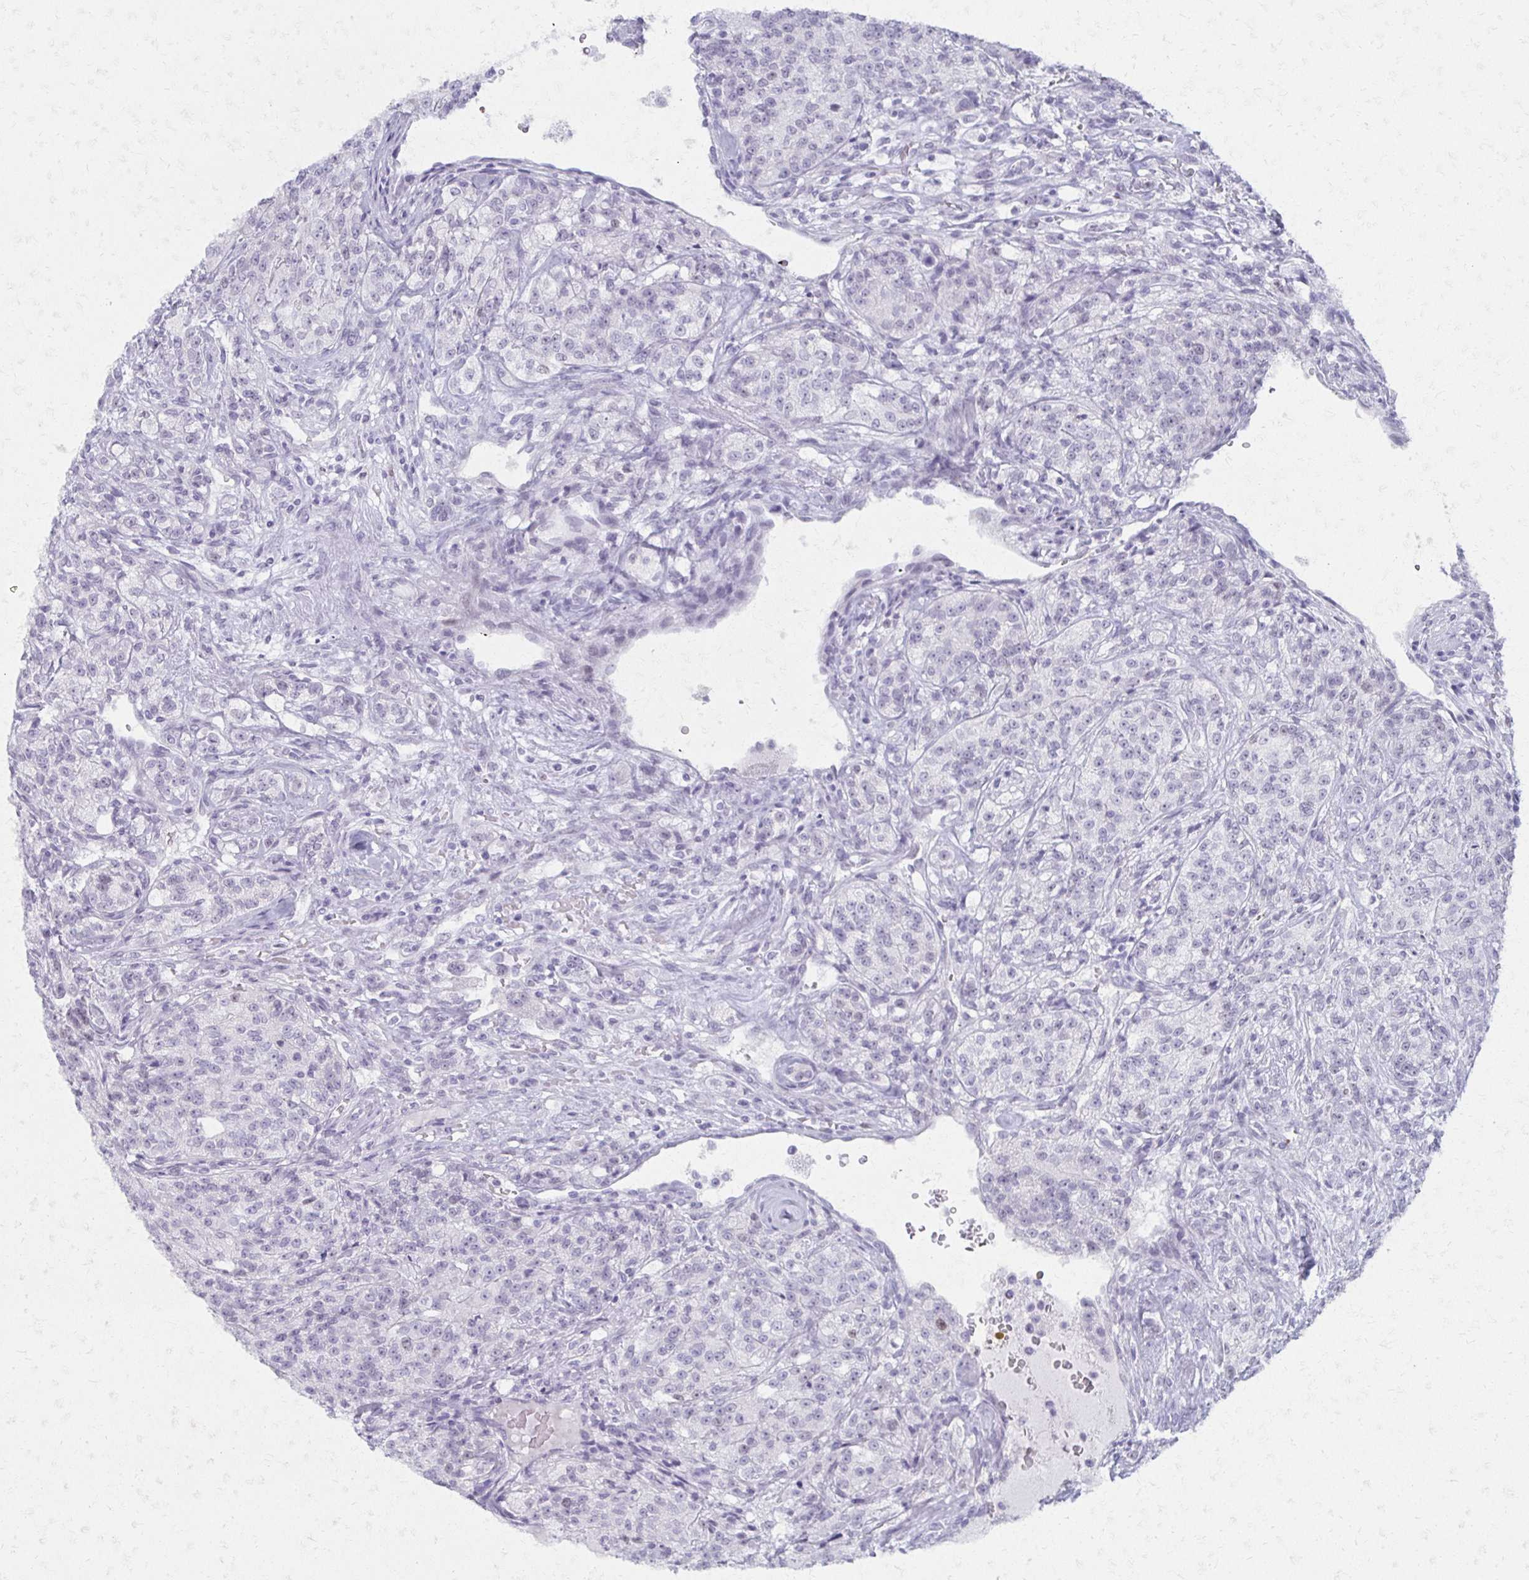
{"staining": {"intensity": "negative", "quantity": "none", "location": "none"}, "tissue": "renal cancer", "cell_type": "Tumor cells", "image_type": "cancer", "snomed": [{"axis": "morphology", "description": "Adenocarcinoma, NOS"}, {"axis": "topography", "description": "Kidney"}], "caption": "Human renal cancer (adenocarcinoma) stained for a protein using immunohistochemistry demonstrates no staining in tumor cells.", "gene": "MORC4", "patient": {"sex": "female", "age": 63}}